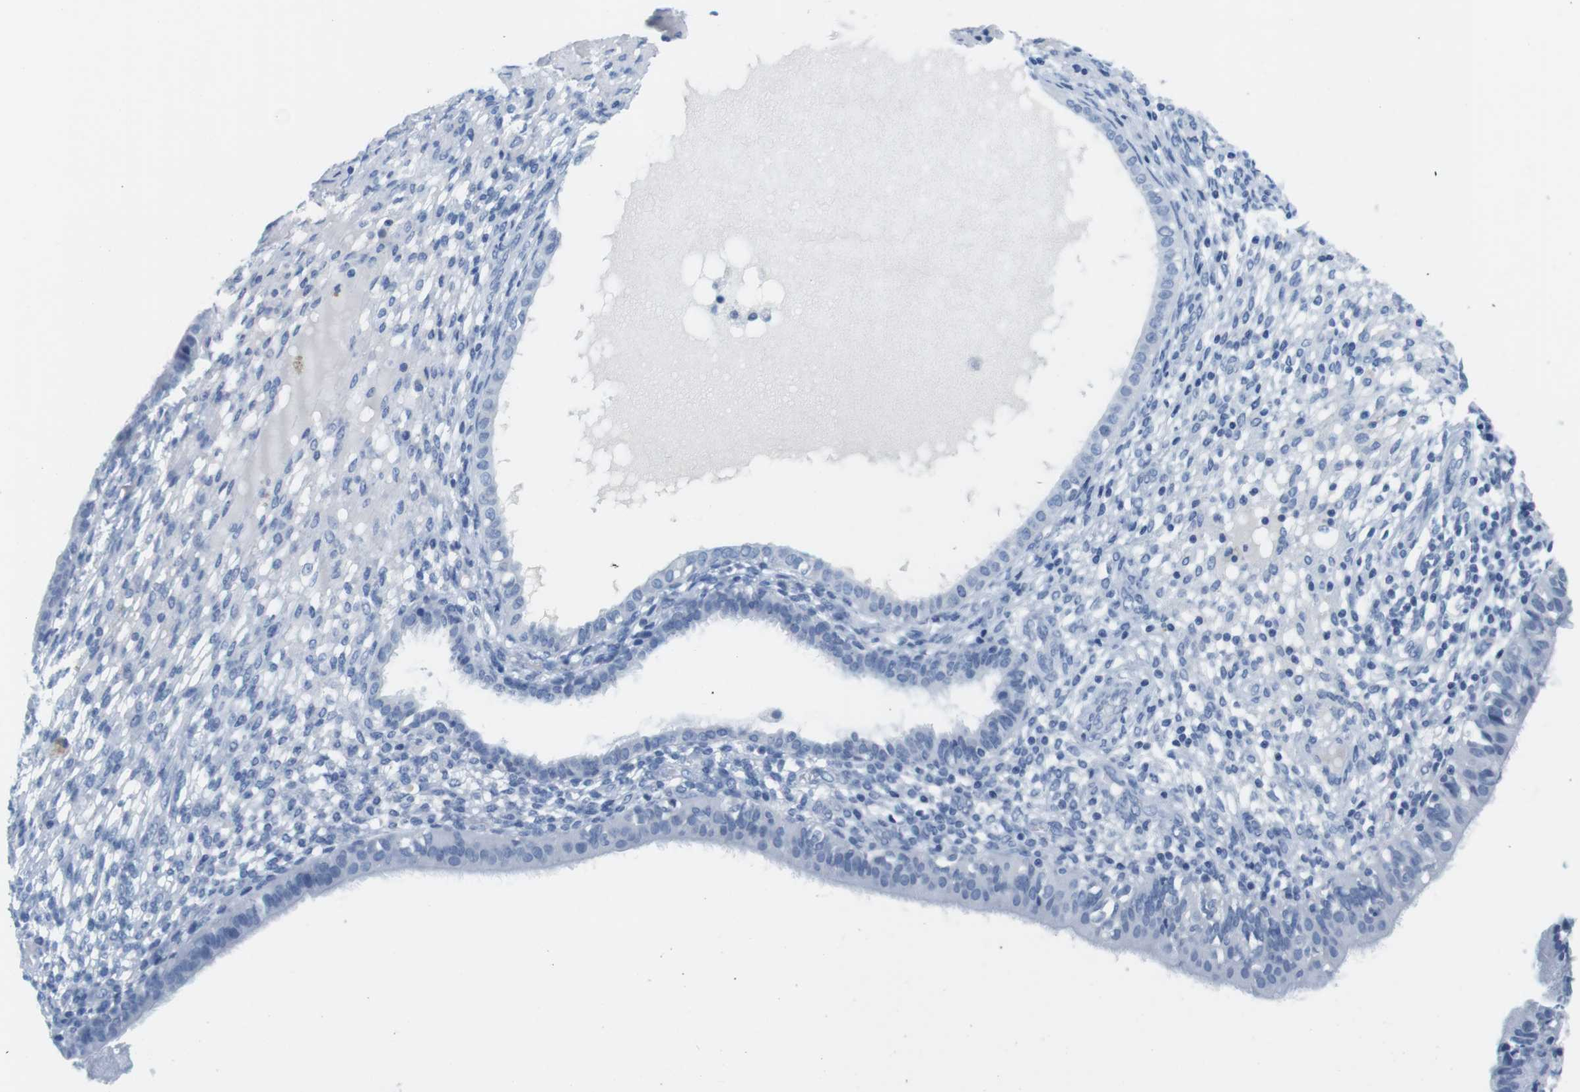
{"staining": {"intensity": "negative", "quantity": "none", "location": "none"}, "tissue": "endometrium", "cell_type": "Cells in endometrial stroma", "image_type": "normal", "snomed": [{"axis": "morphology", "description": "Normal tissue, NOS"}, {"axis": "topography", "description": "Endometrium"}], "caption": "There is no significant positivity in cells in endometrial stroma of endometrium. (Brightfield microscopy of DAB (3,3'-diaminobenzidine) IHC at high magnification).", "gene": "CYP2C9", "patient": {"sex": "female", "age": 61}}